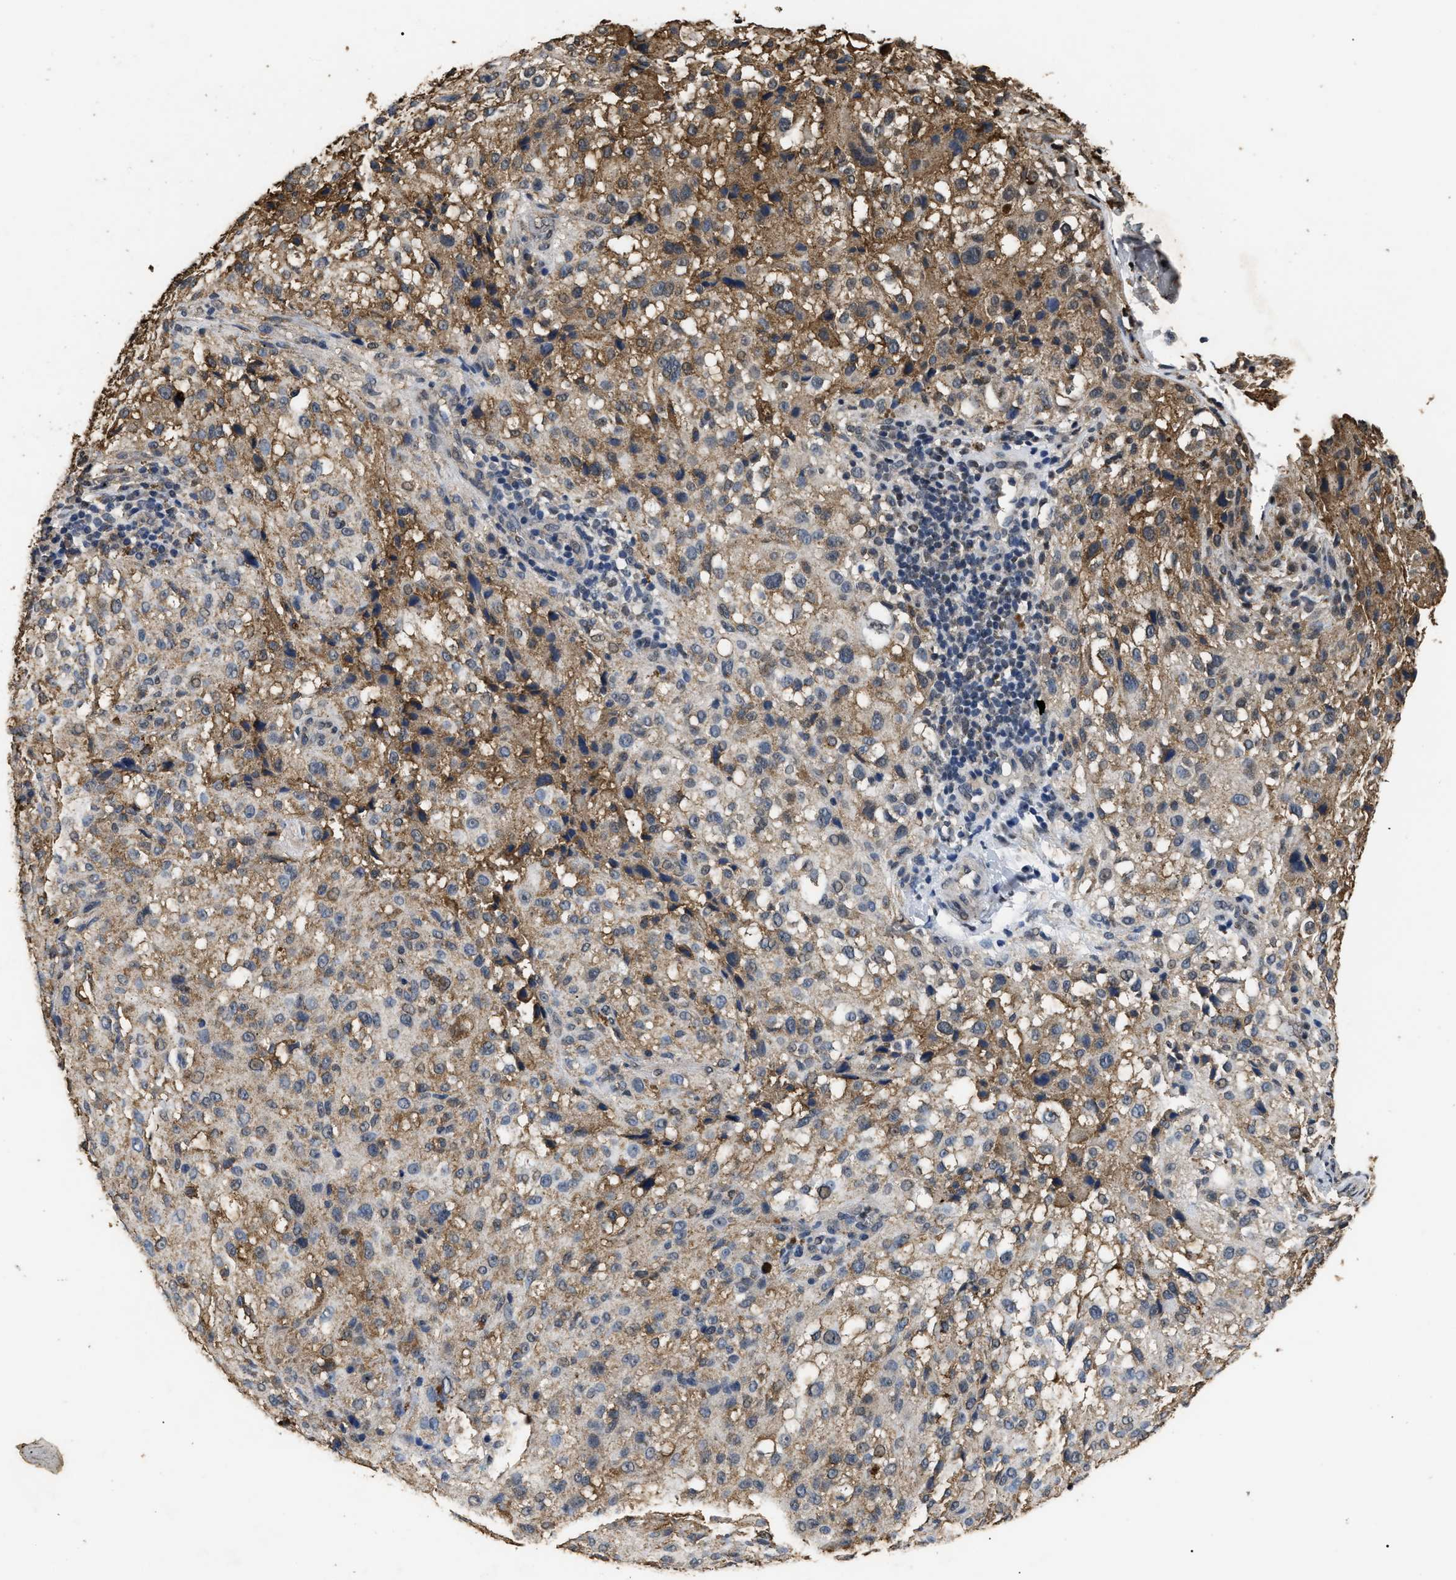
{"staining": {"intensity": "moderate", "quantity": ">75%", "location": "cytoplasmic/membranous"}, "tissue": "melanoma", "cell_type": "Tumor cells", "image_type": "cancer", "snomed": [{"axis": "morphology", "description": "Necrosis, NOS"}, {"axis": "morphology", "description": "Malignant melanoma, NOS"}, {"axis": "topography", "description": "Skin"}], "caption": "Tumor cells display medium levels of moderate cytoplasmic/membranous staining in approximately >75% of cells in human malignant melanoma.", "gene": "ANP32E", "patient": {"sex": "female", "age": 87}}